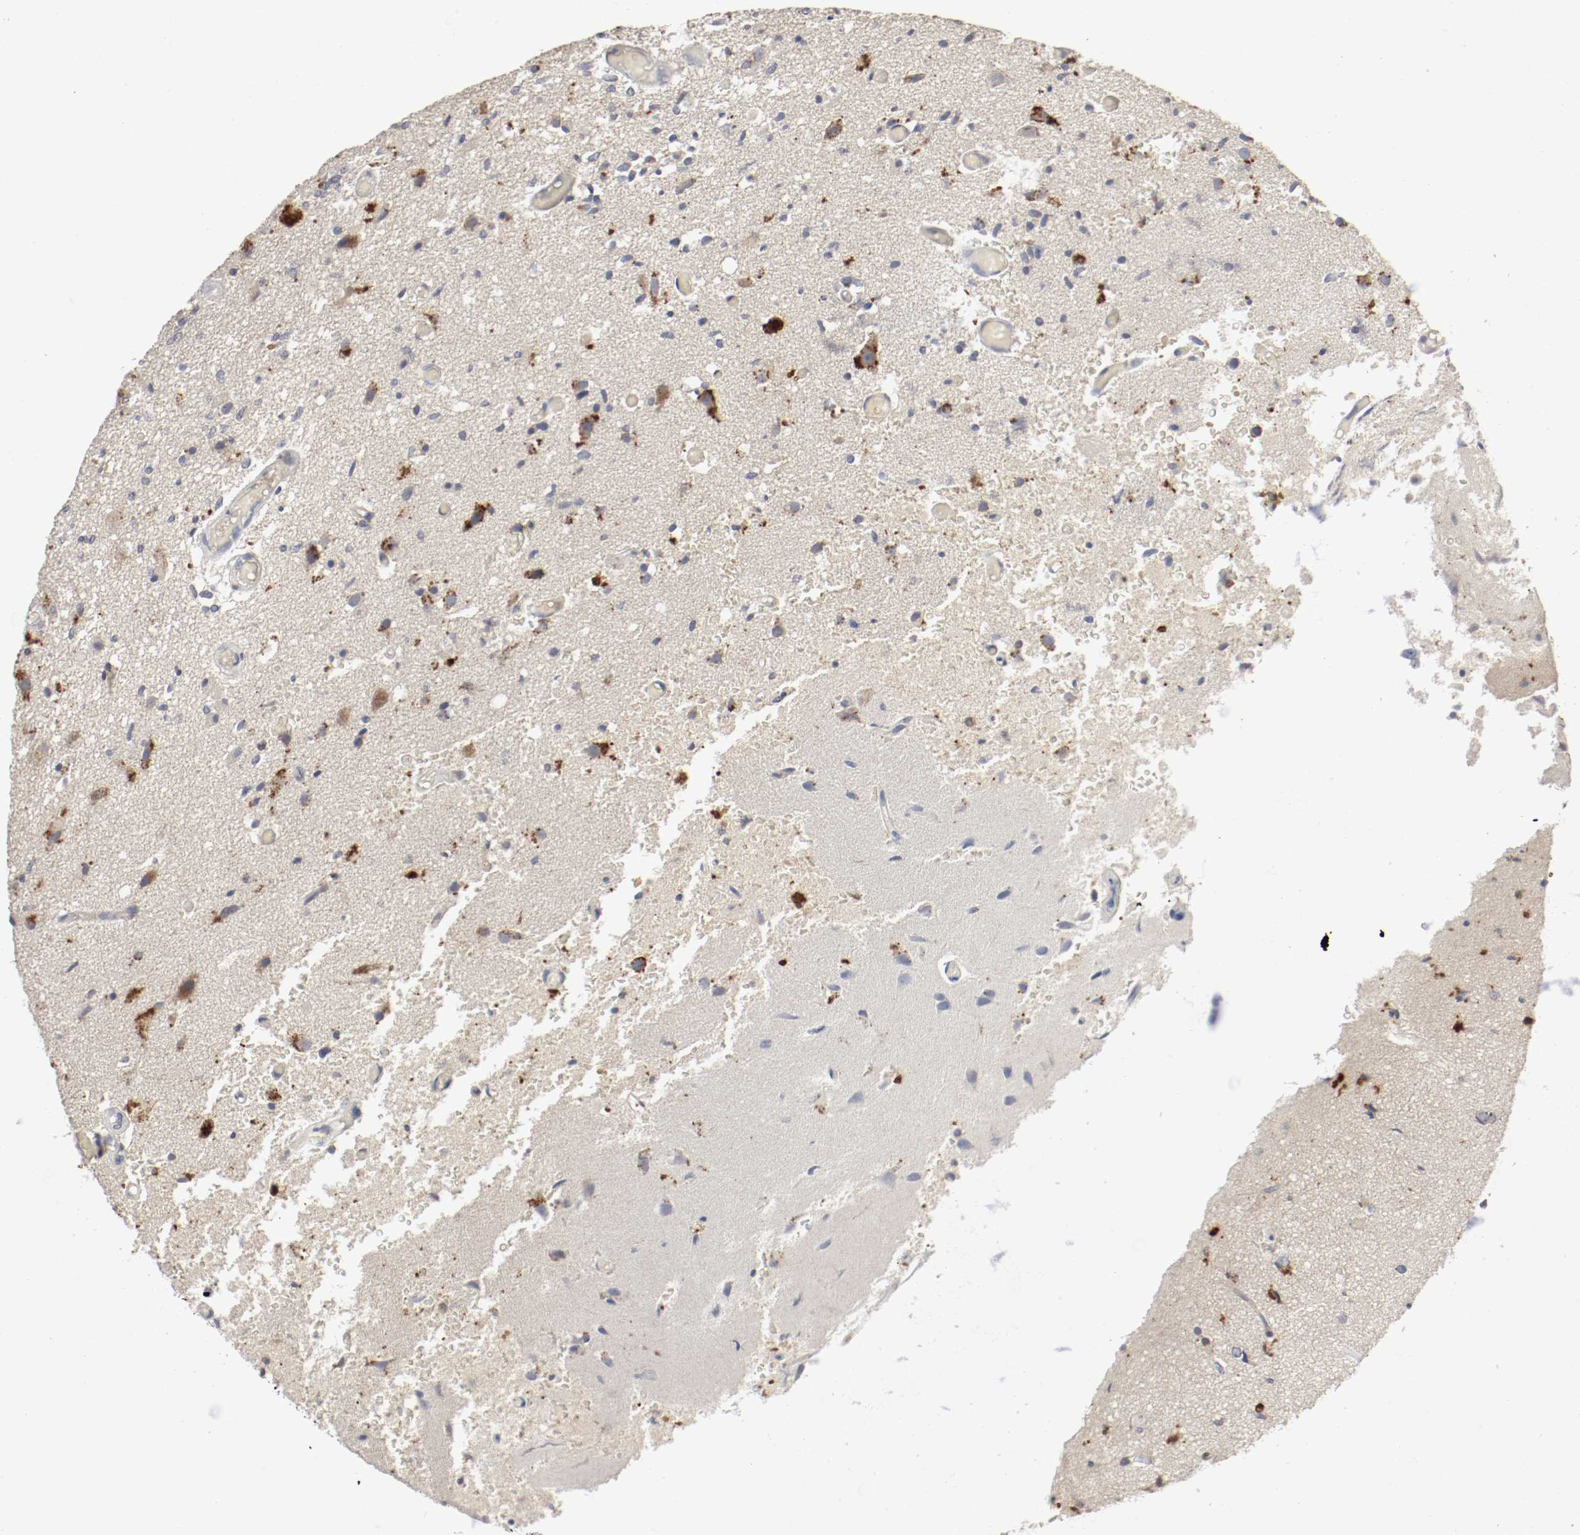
{"staining": {"intensity": "weak", "quantity": "25%-75%", "location": "cytoplasmic/membranous"}, "tissue": "glioma", "cell_type": "Tumor cells", "image_type": "cancer", "snomed": [{"axis": "morphology", "description": "Normal tissue, NOS"}, {"axis": "morphology", "description": "Glioma, malignant, High grade"}, {"axis": "topography", "description": "Cerebral cortex"}], "caption": "Immunohistochemical staining of human malignant high-grade glioma demonstrates low levels of weak cytoplasmic/membranous staining in approximately 25%-75% of tumor cells.", "gene": "REN", "patient": {"sex": "male", "age": 77}}